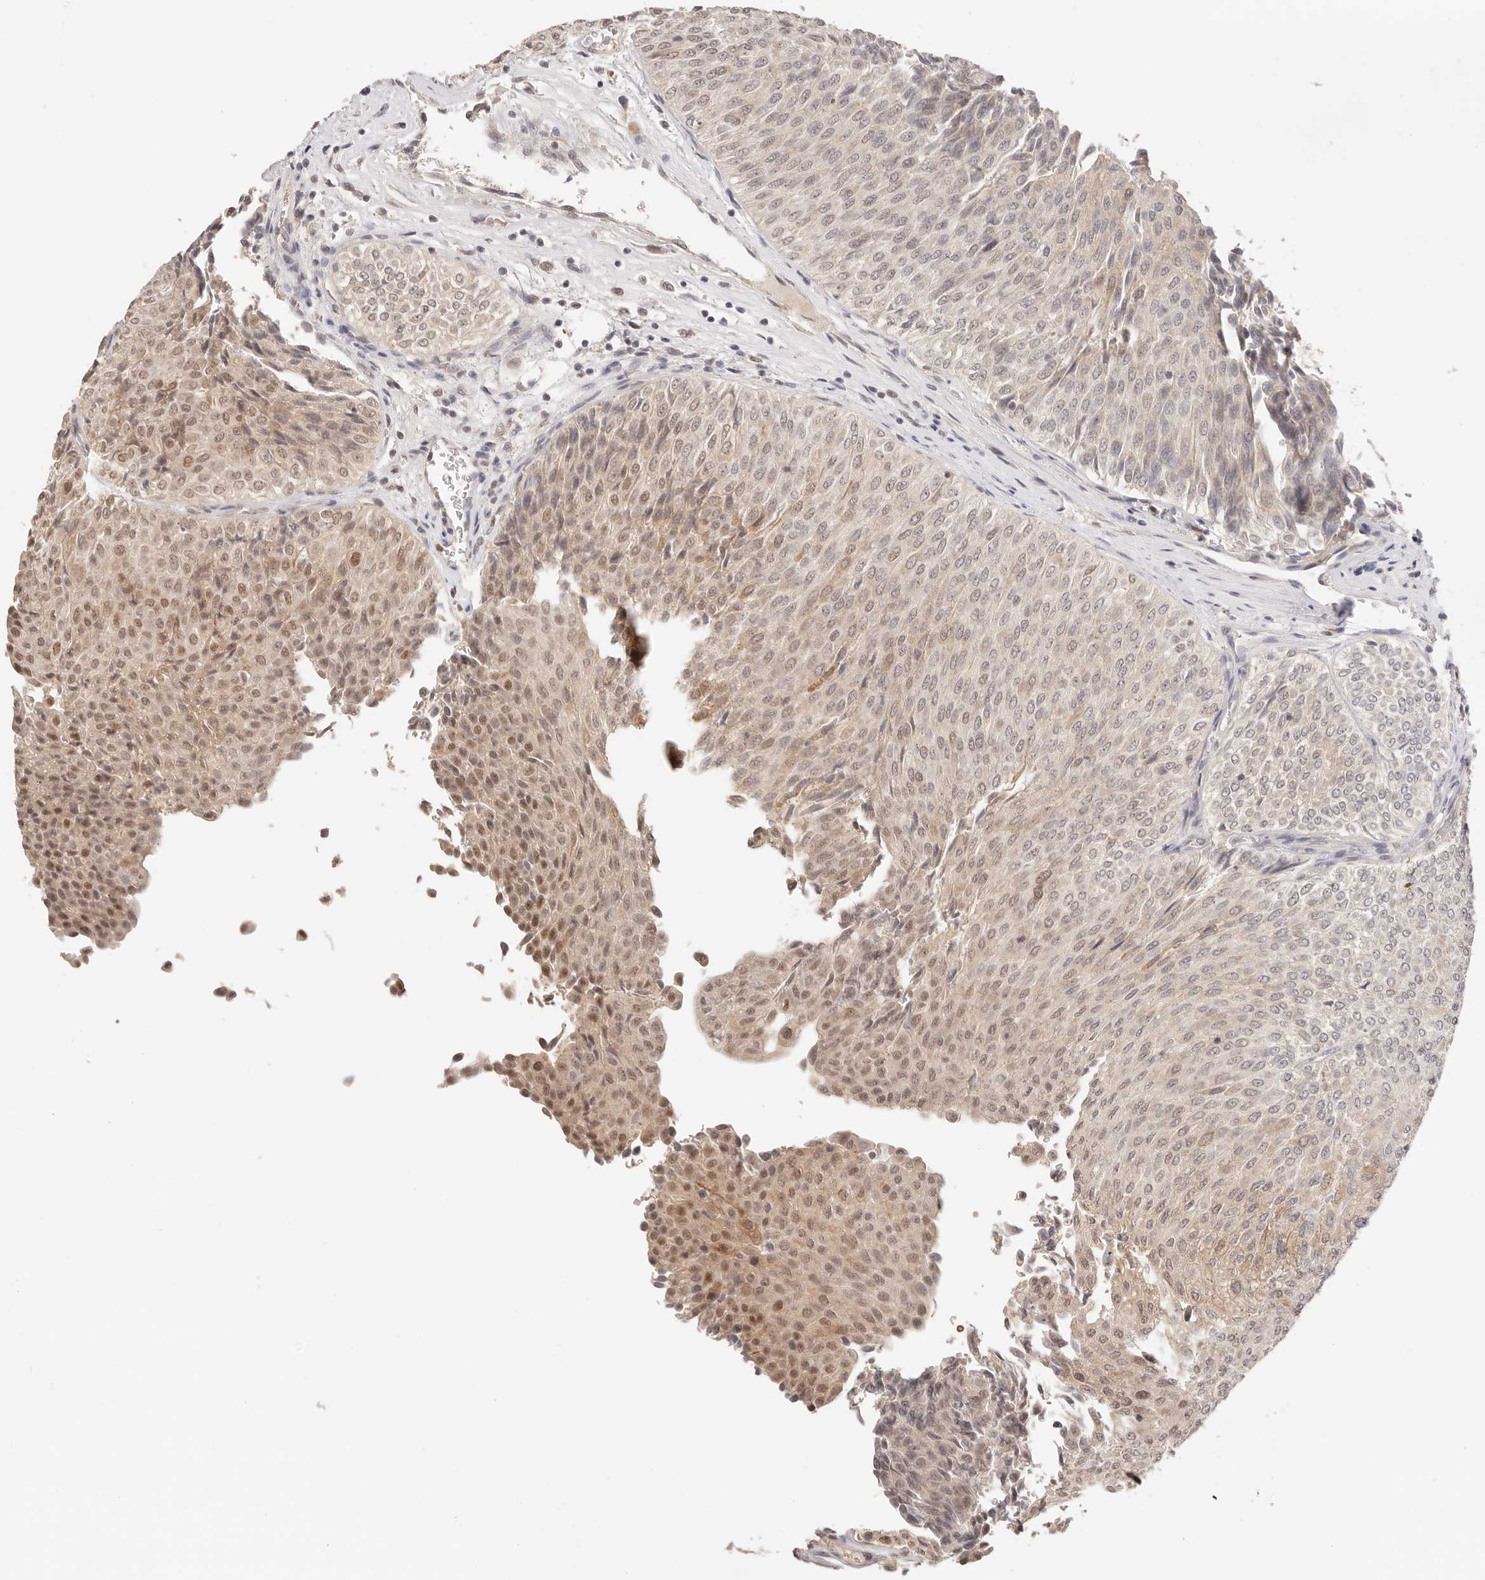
{"staining": {"intensity": "weak", "quantity": ">75%", "location": "cytoplasmic/membranous,nuclear"}, "tissue": "urothelial cancer", "cell_type": "Tumor cells", "image_type": "cancer", "snomed": [{"axis": "morphology", "description": "Urothelial carcinoma, Low grade"}, {"axis": "topography", "description": "Urinary bladder"}], "caption": "Tumor cells show low levels of weak cytoplasmic/membranous and nuclear staining in about >75% of cells in low-grade urothelial carcinoma.", "gene": "RFC3", "patient": {"sex": "male", "age": 78}}